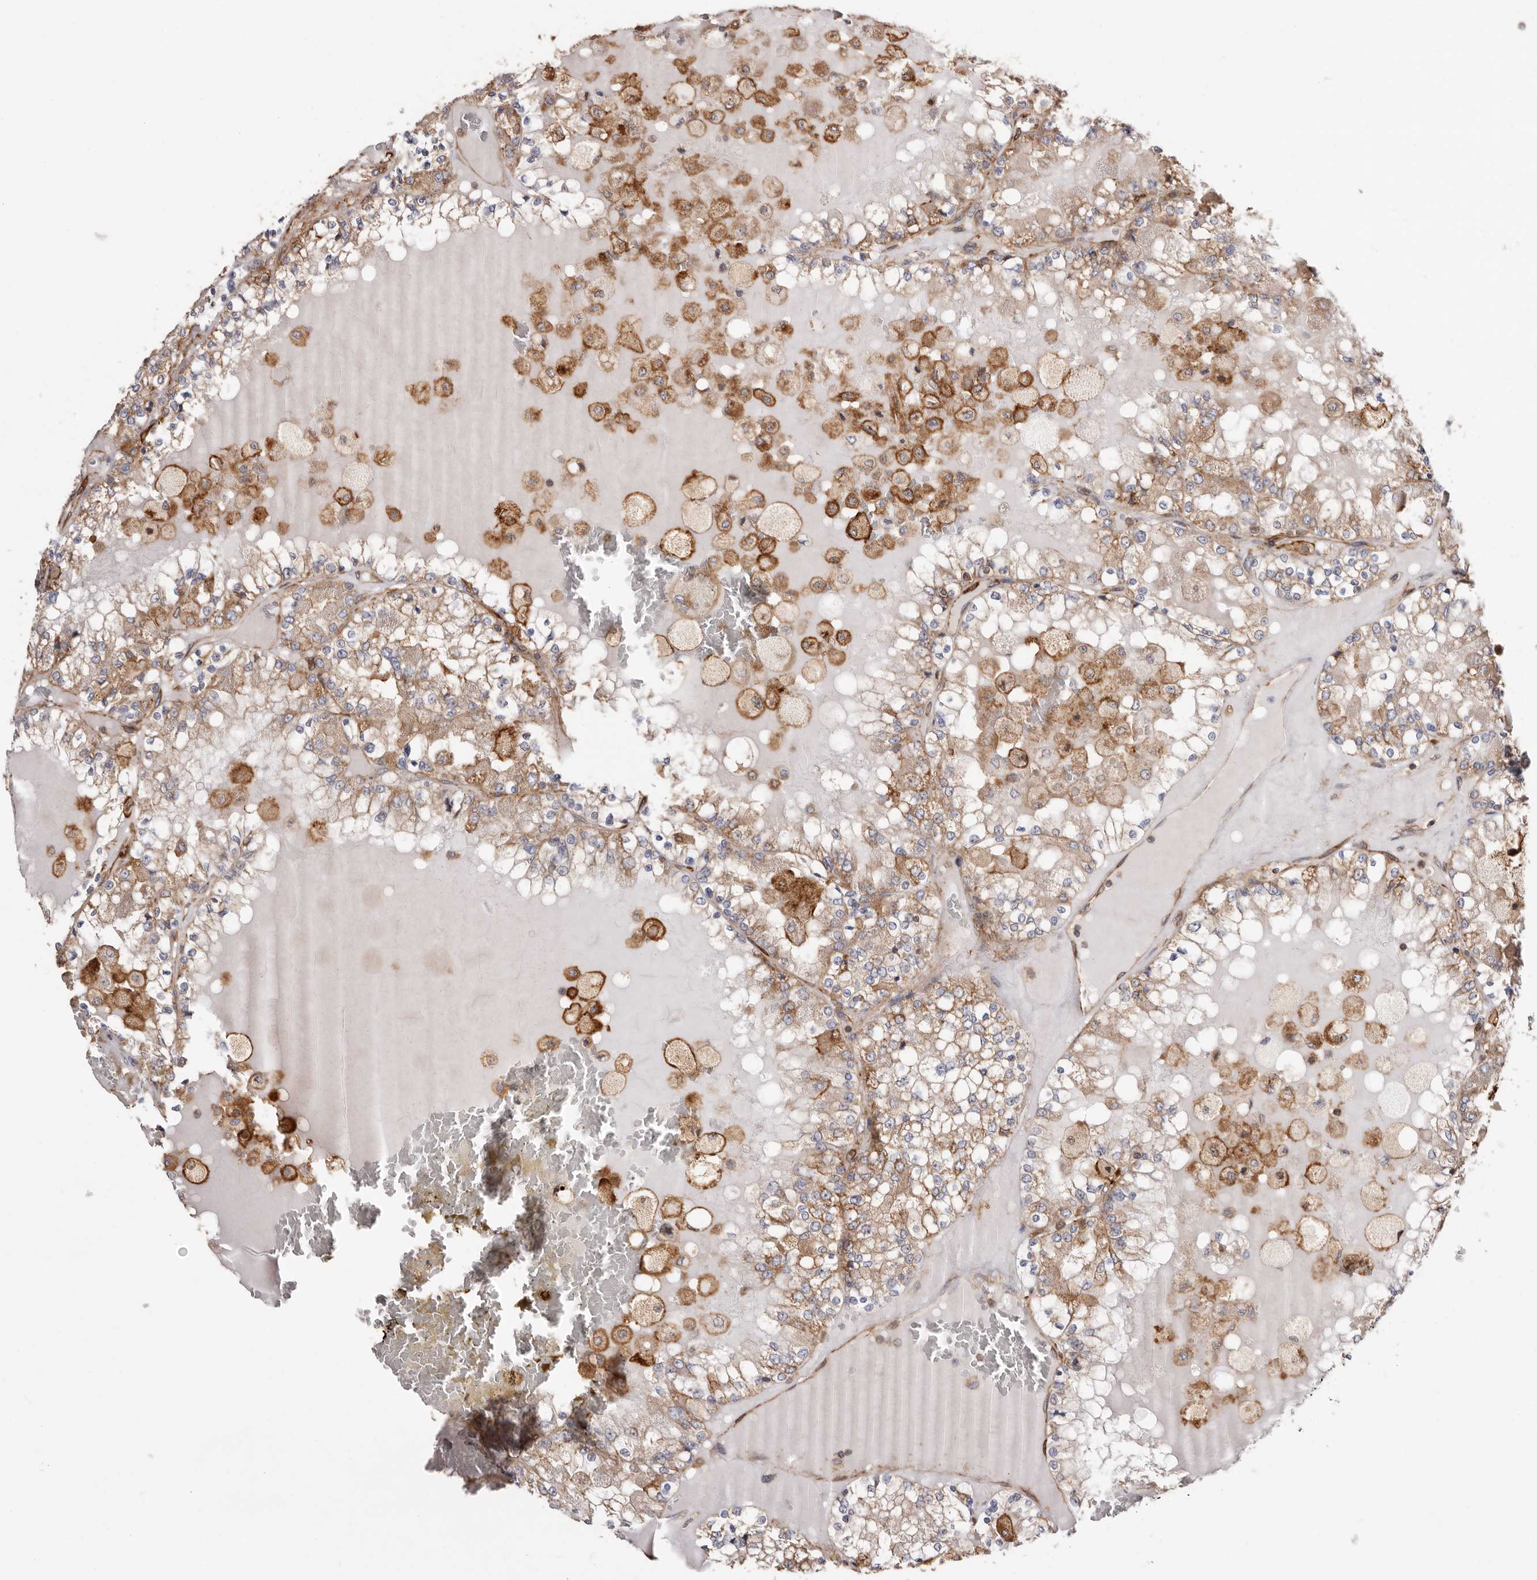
{"staining": {"intensity": "weak", "quantity": "<25%", "location": "cytoplasmic/membranous"}, "tissue": "renal cancer", "cell_type": "Tumor cells", "image_type": "cancer", "snomed": [{"axis": "morphology", "description": "Adenocarcinoma, NOS"}, {"axis": "topography", "description": "Kidney"}], "caption": "Human renal cancer stained for a protein using immunohistochemistry demonstrates no positivity in tumor cells.", "gene": "COQ8B", "patient": {"sex": "female", "age": 56}}